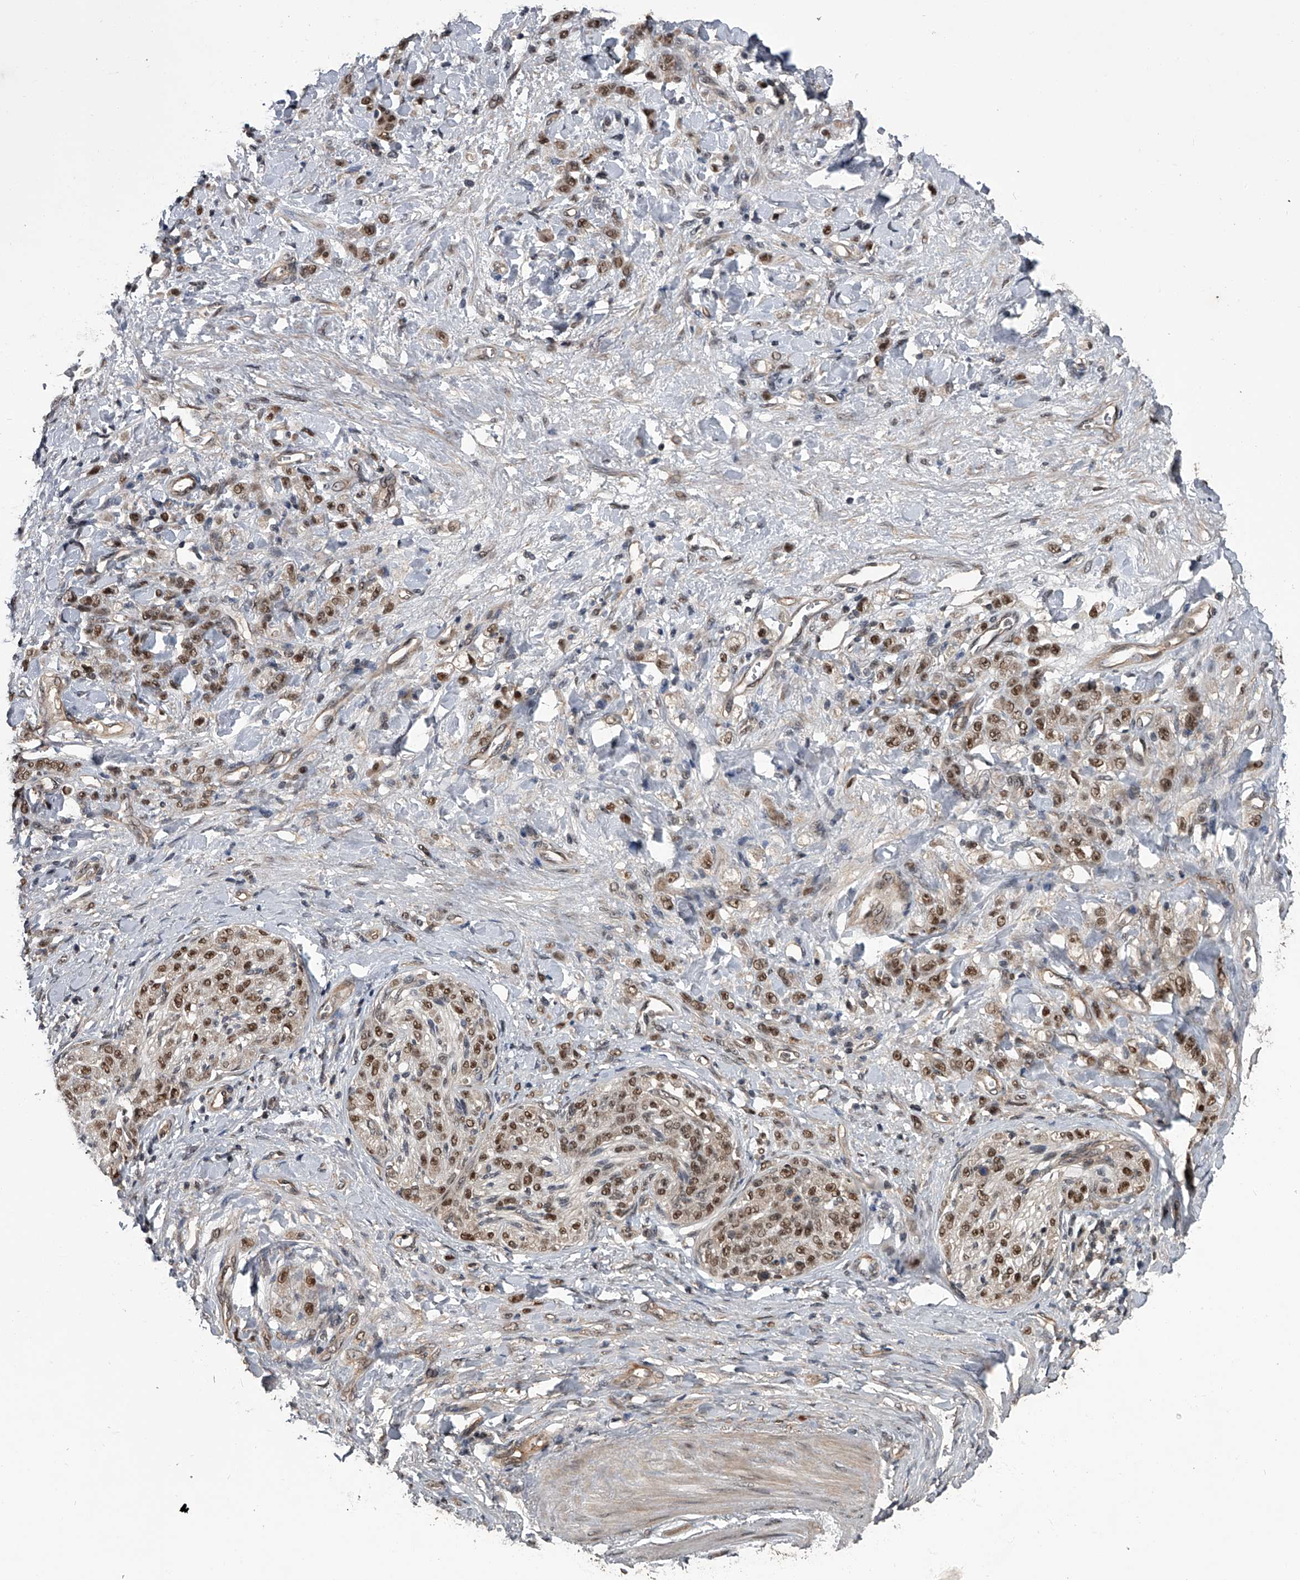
{"staining": {"intensity": "moderate", "quantity": ">75%", "location": "nuclear"}, "tissue": "stomach cancer", "cell_type": "Tumor cells", "image_type": "cancer", "snomed": [{"axis": "morphology", "description": "Normal tissue, NOS"}, {"axis": "morphology", "description": "Adenocarcinoma, NOS"}, {"axis": "topography", "description": "Stomach"}], "caption": "Stomach adenocarcinoma tissue shows moderate nuclear expression in approximately >75% of tumor cells, visualized by immunohistochemistry. (DAB (3,3'-diaminobenzidine) IHC, brown staining for protein, blue staining for nuclei).", "gene": "SLC12A8", "patient": {"sex": "male", "age": 82}}